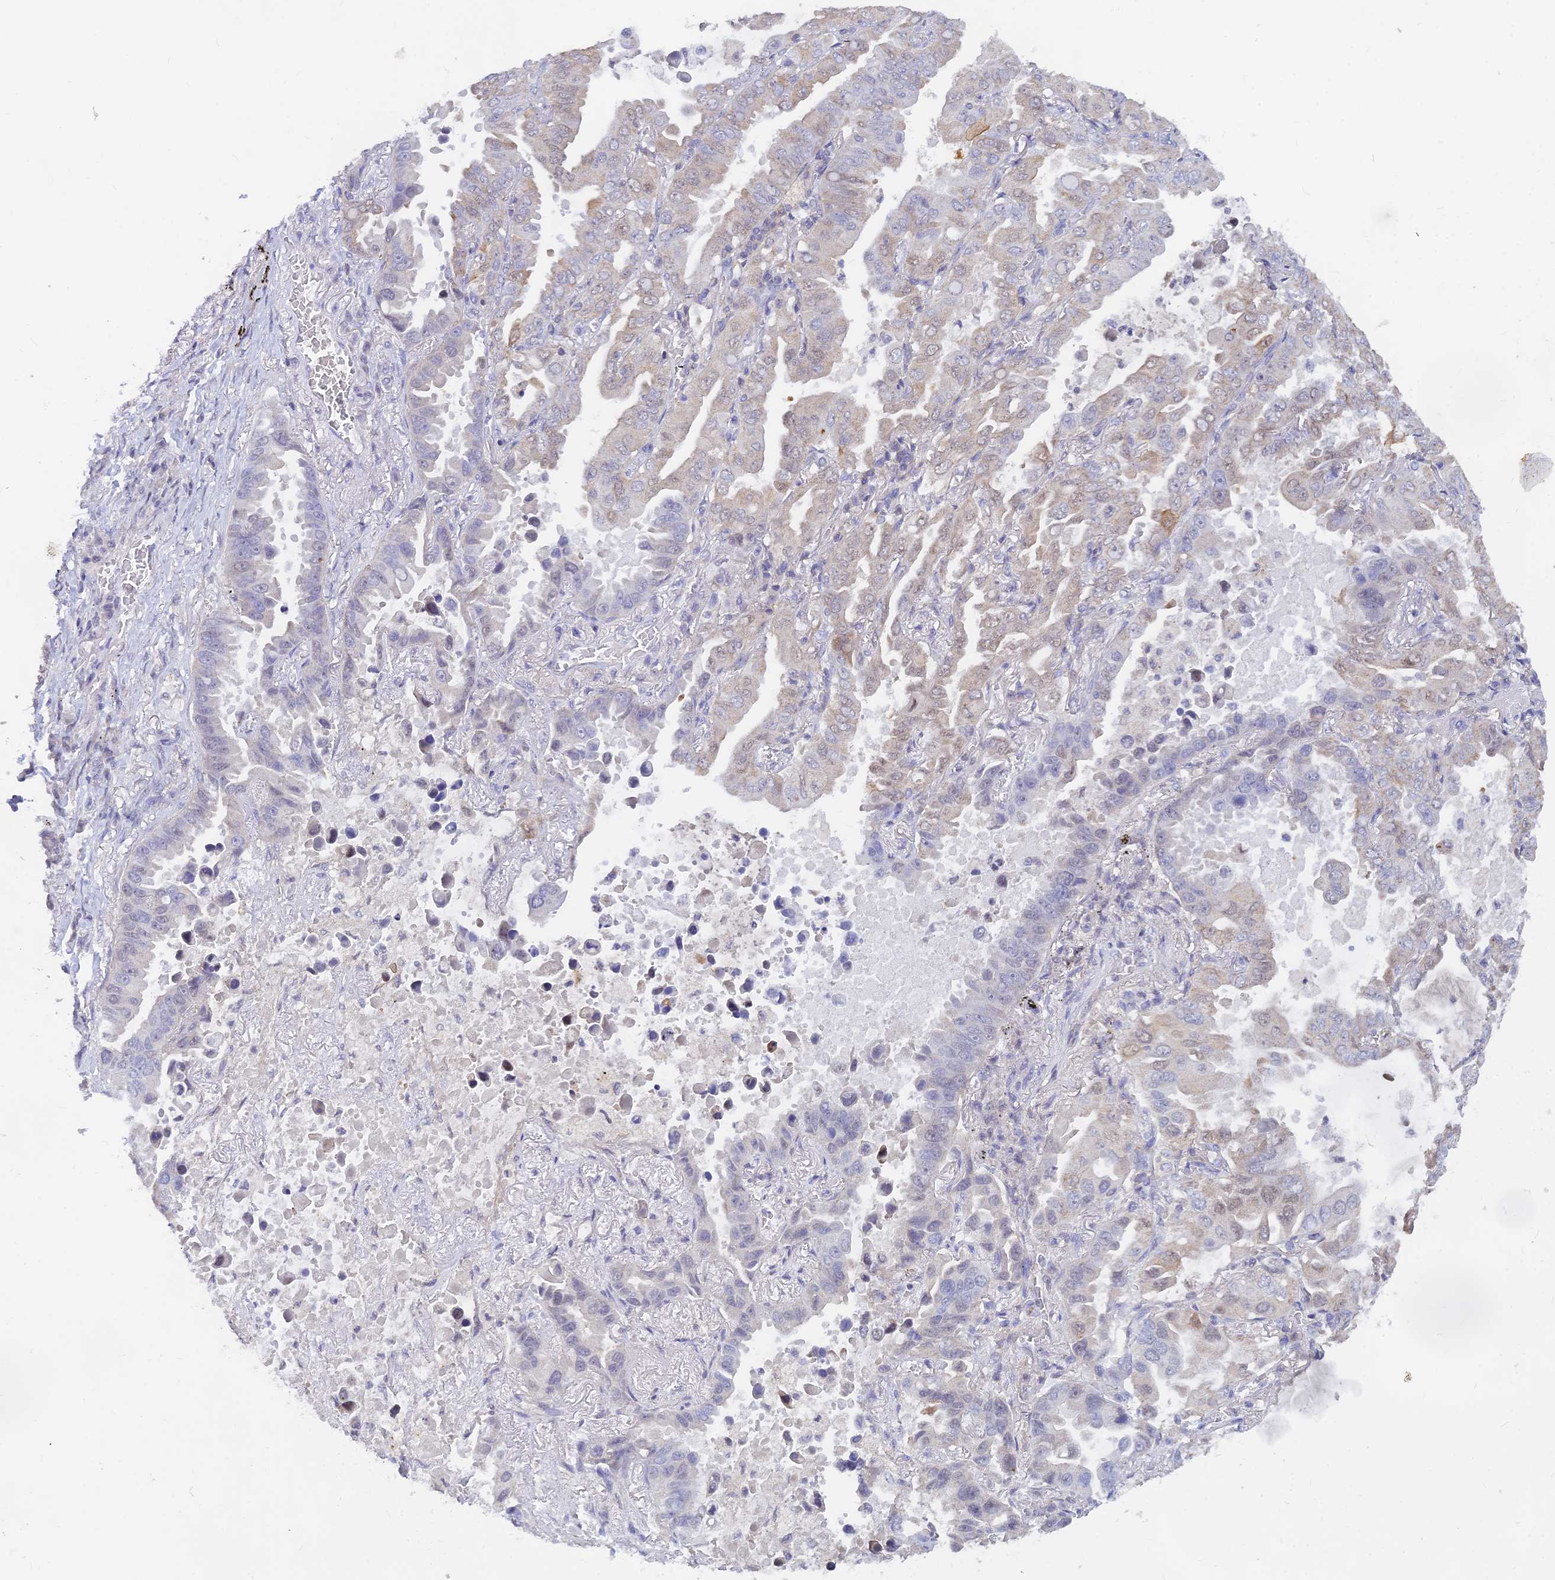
{"staining": {"intensity": "weak", "quantity": "<25%", "location": "cytoplasmic/membranous"}, "tissue": "lung cancer", "cell_type": "Tumor cells", "image_type": "cancer", "snomed": [{"axis": "morphology", "description": "Adenocarcinoma, NOS"}, {"axis": "topography", "description": "Lung"}], "caption": "The micrograph reveals no staining of tumor cells in lung cancer (adenocarcinoma).", "gene": "LRIF1", "patient": {"sex": "male", "age": 64}}